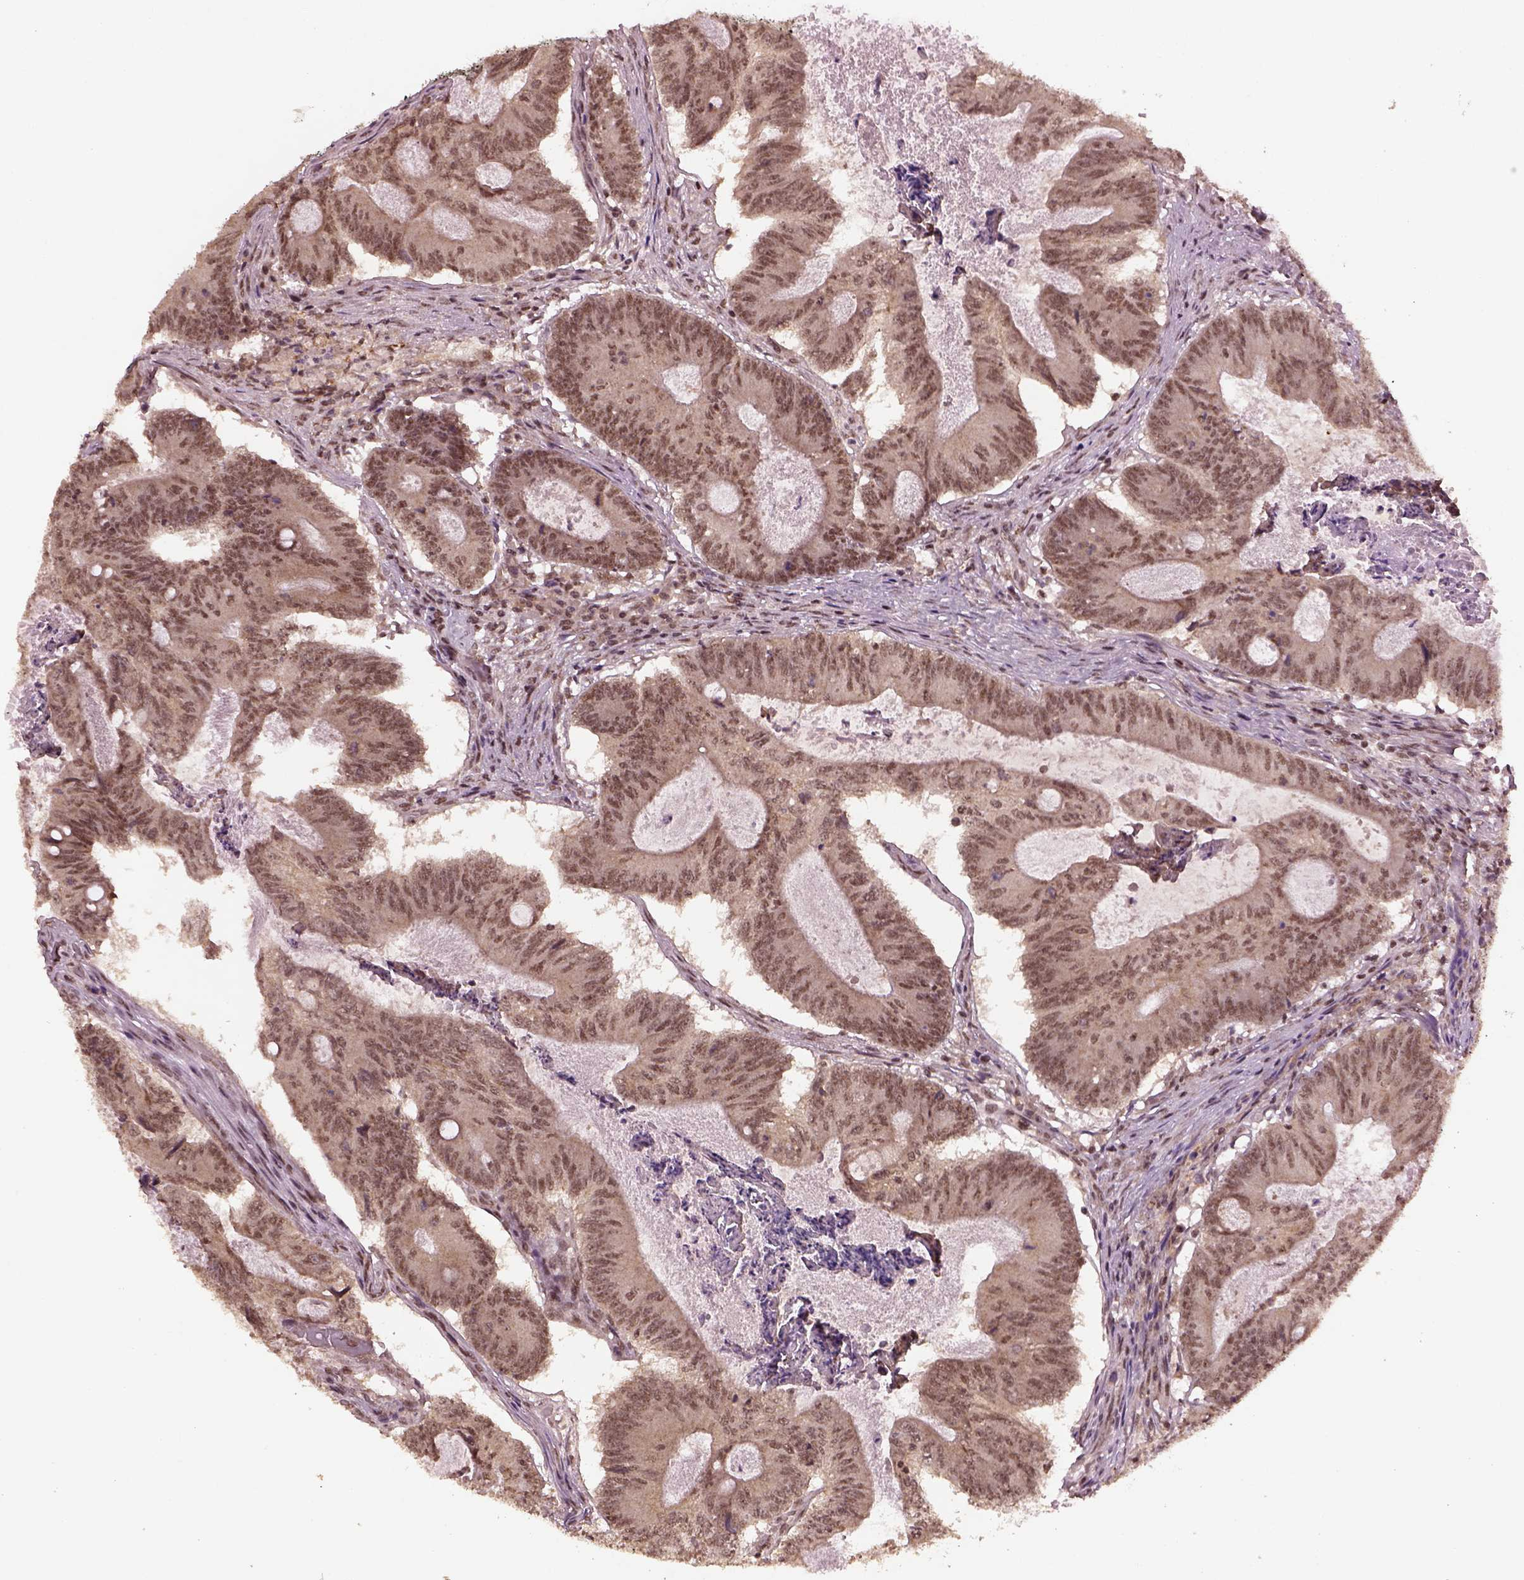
{"staining": {"intensity": "moderate", "quantity": ">75%", "location": "nuclear"}, "tissue": "colorectal cancer", "cell_type": "Tumor cells", "image_type": "cancer", "snomed": [{"axis": "morphology", "description": "Adenocarcinoma, NOS"}, {"axis": "topography", "description": "Colon"}], "caption": "Moderate nuclear expression for a protein is identified in approximately >75% of tumor cells of colorectal adenocarcinoma using IHC.", "gene": "BRD9", "patient": {"sex": "female", "age": 70}}